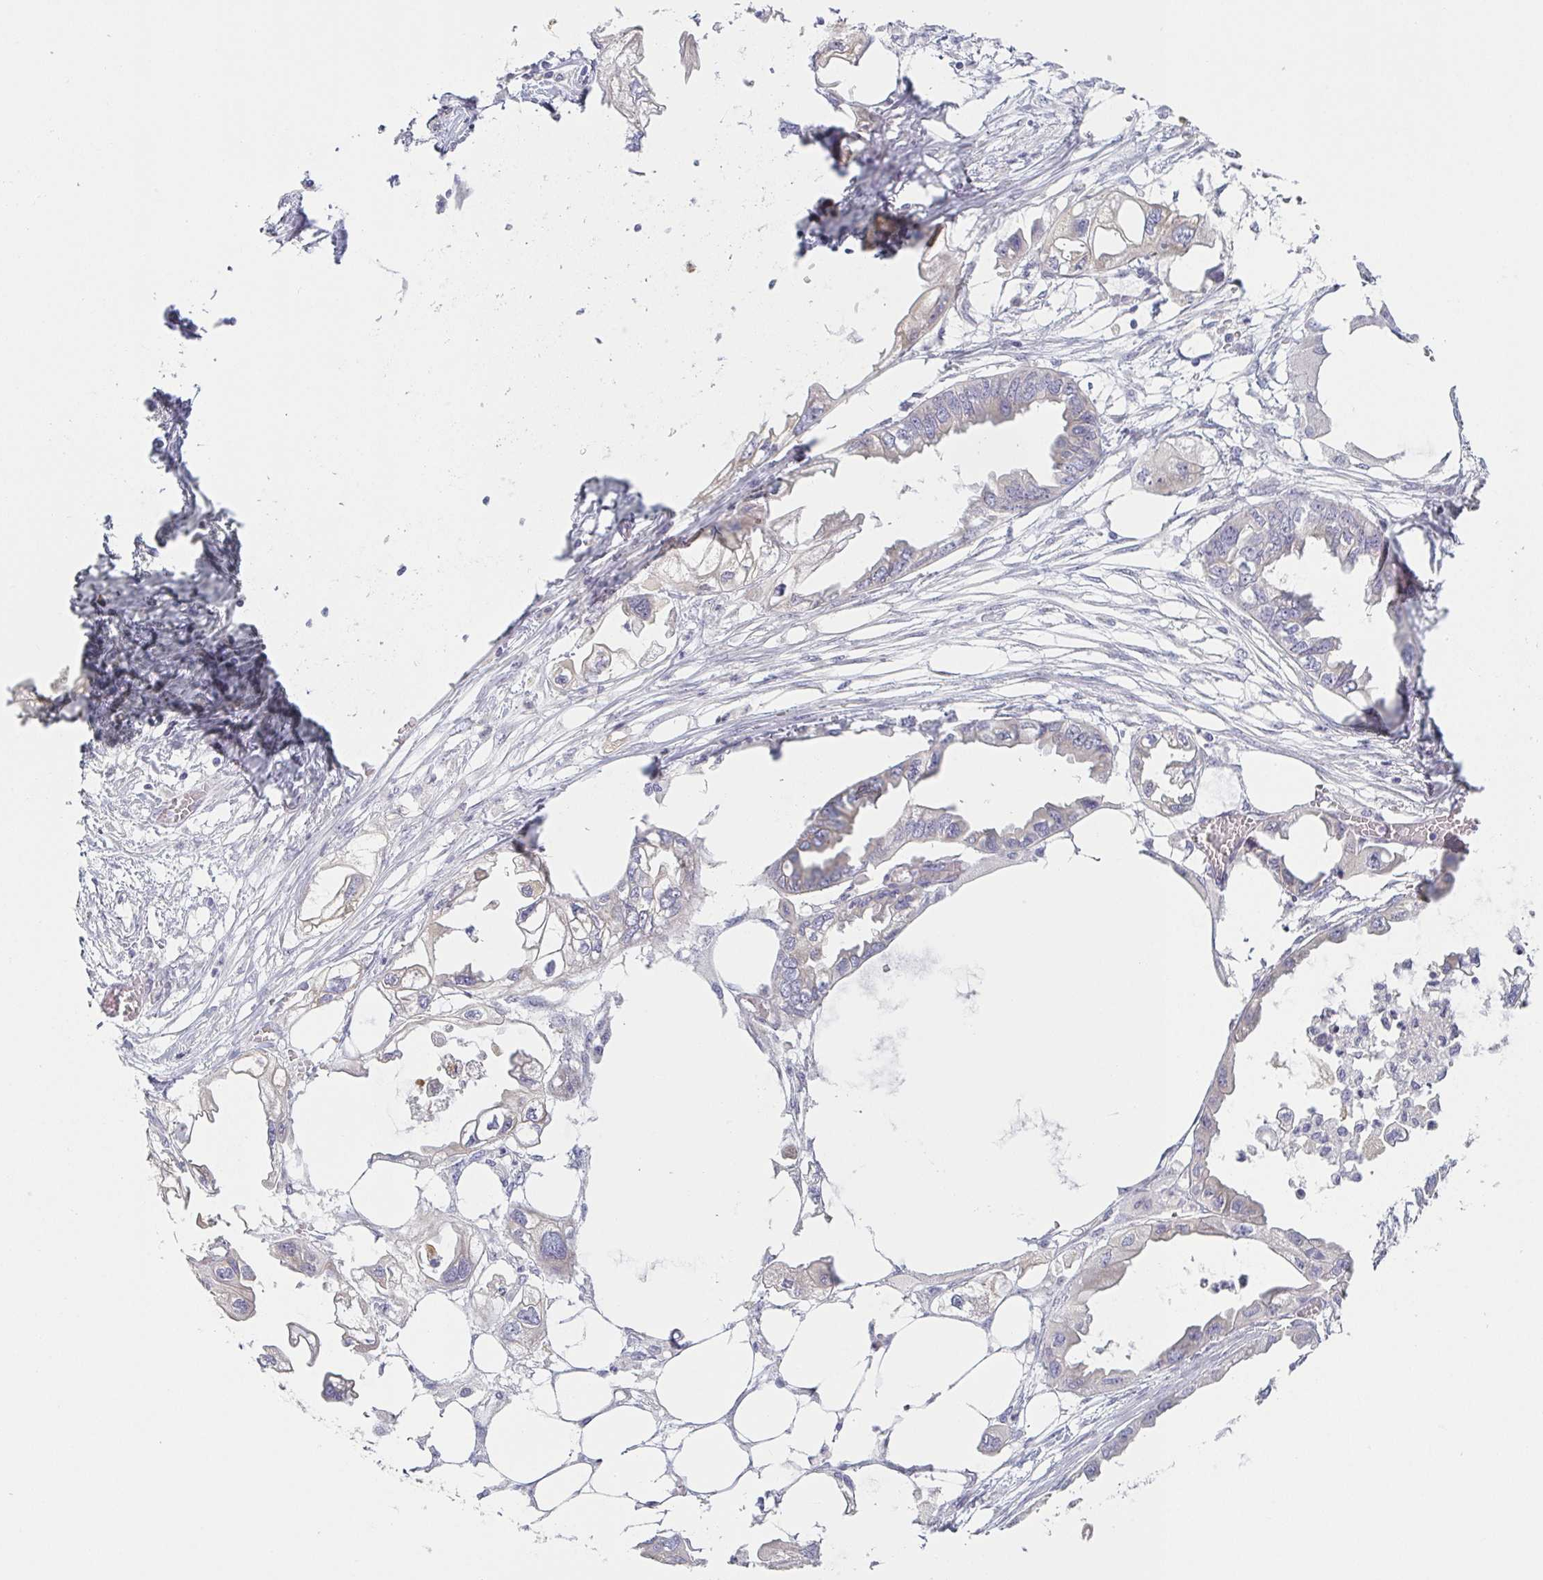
{"staining": {"intensity": "negative", "quantity": "none", "location": "none"}, "tissue": "endometrial cancer", "cell_type": "Tumor cells", "image_type": "cancer", "snomed": [{"axis": "morphology", "description": "Adenocarcinoma, NOS"}, {"axis": "morphology", "description": "Adenocarcinoma, metastatic, NOS"}, {"axis": "topography", "description": "Adipose tissue"}, {"axis": "topography", "description": "Endometrium"}], "caption": "There is no significant positivity in tumor cells of metastatic adenocarcinoma (endometrial).", "gene": "PRR27", "patient": {"sex": "female", "age": 67}}